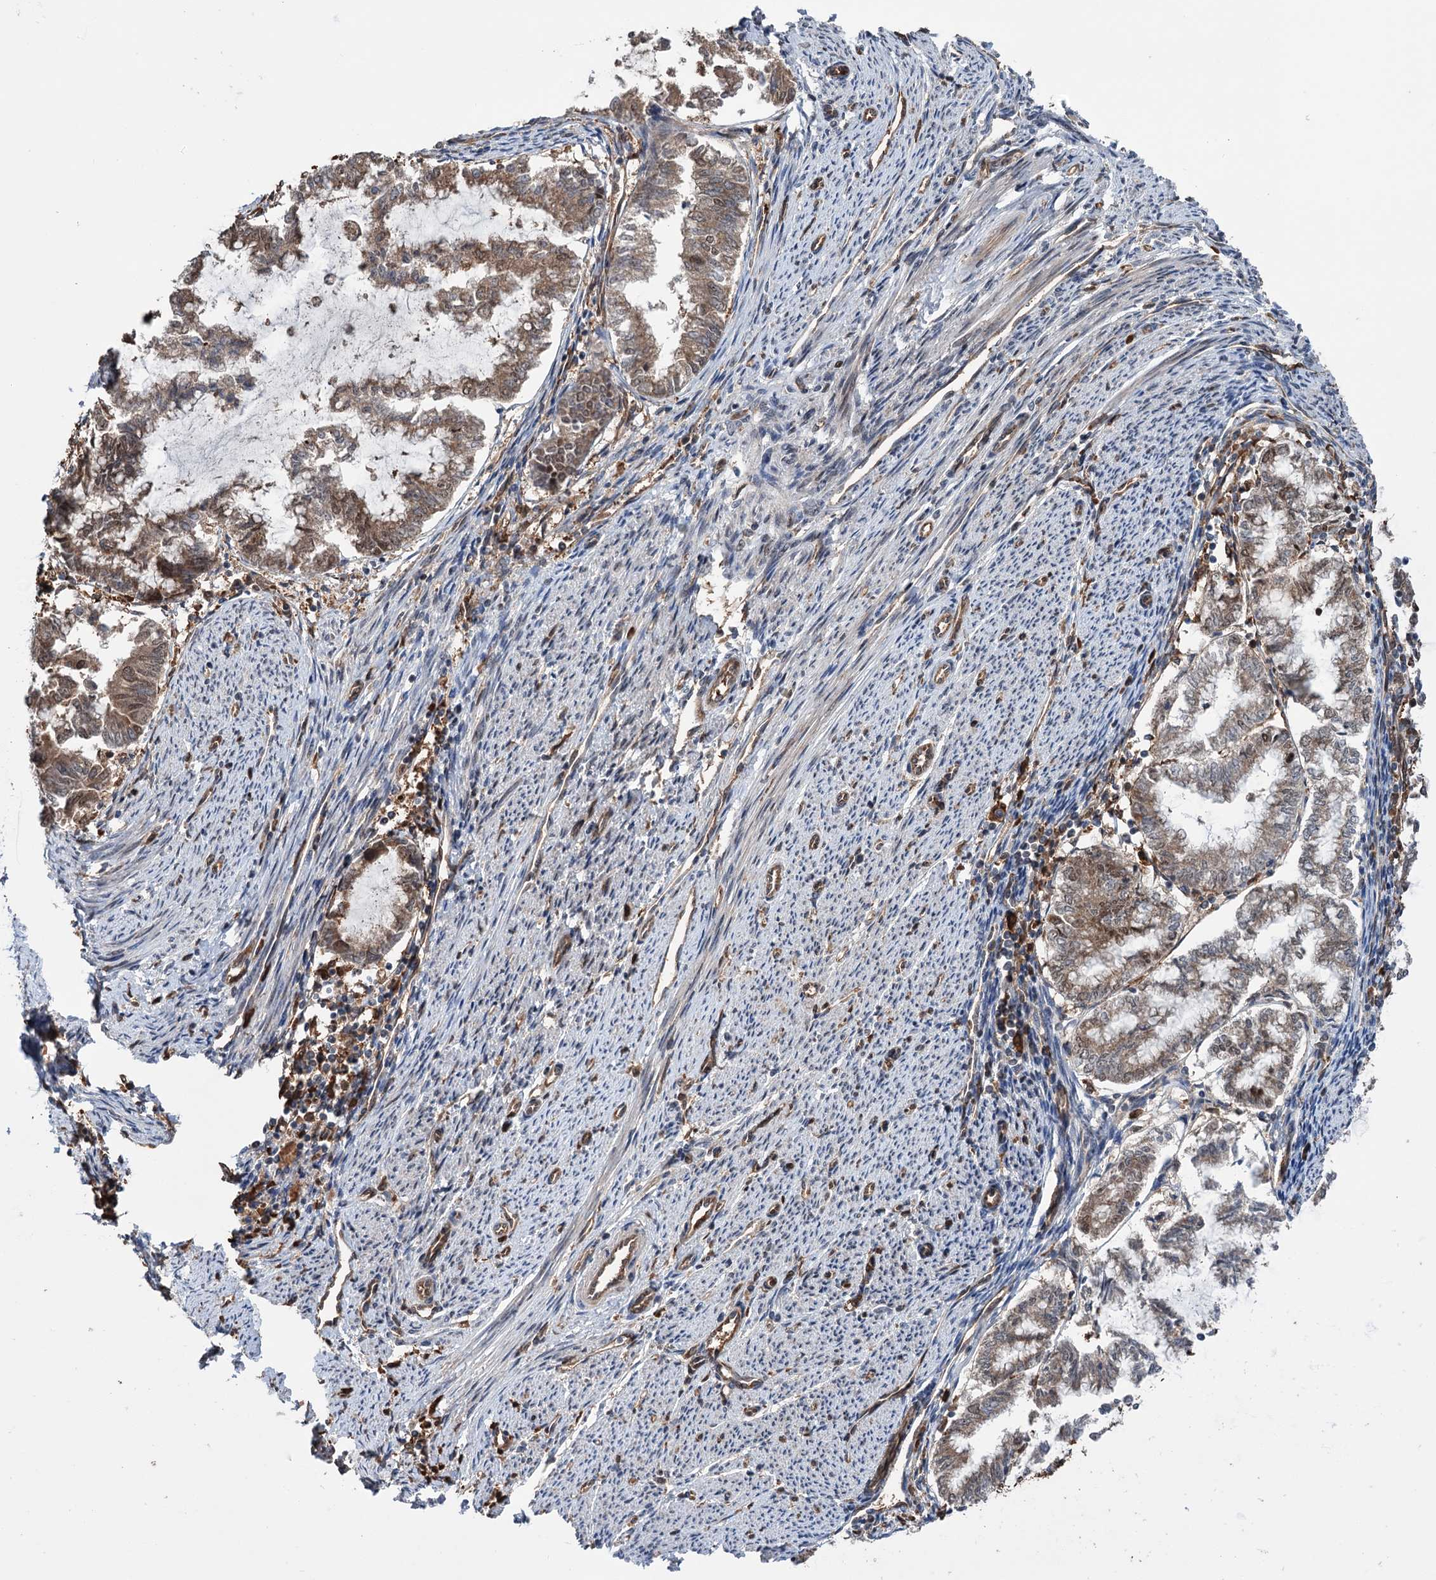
{"staining": {"intensity": "moderate", "quantity": "25%-75%", "location": "cytoplasmic/membranous"}, "tissue": "endometrial cancer", "cell_type": "Tumor cells", "image_type": "cancer", "snomed": [{"axis": "morphology", "description": "Adenocarcinoma, NOS"}, {"axis": "topography", "description": "Endometrium"}], "caption": "Endometrial adenocarcinoma tissue demonstrates moderate cytoplasmic/membranous expression in approximately 25%-75% of tumor cells, visualized by immunohistochemistry. (DAB = brown stain, brightfield microscopy at high magnification).", "gene": "NCAPD2", "patient": {"sex": "female", "age": 79}}